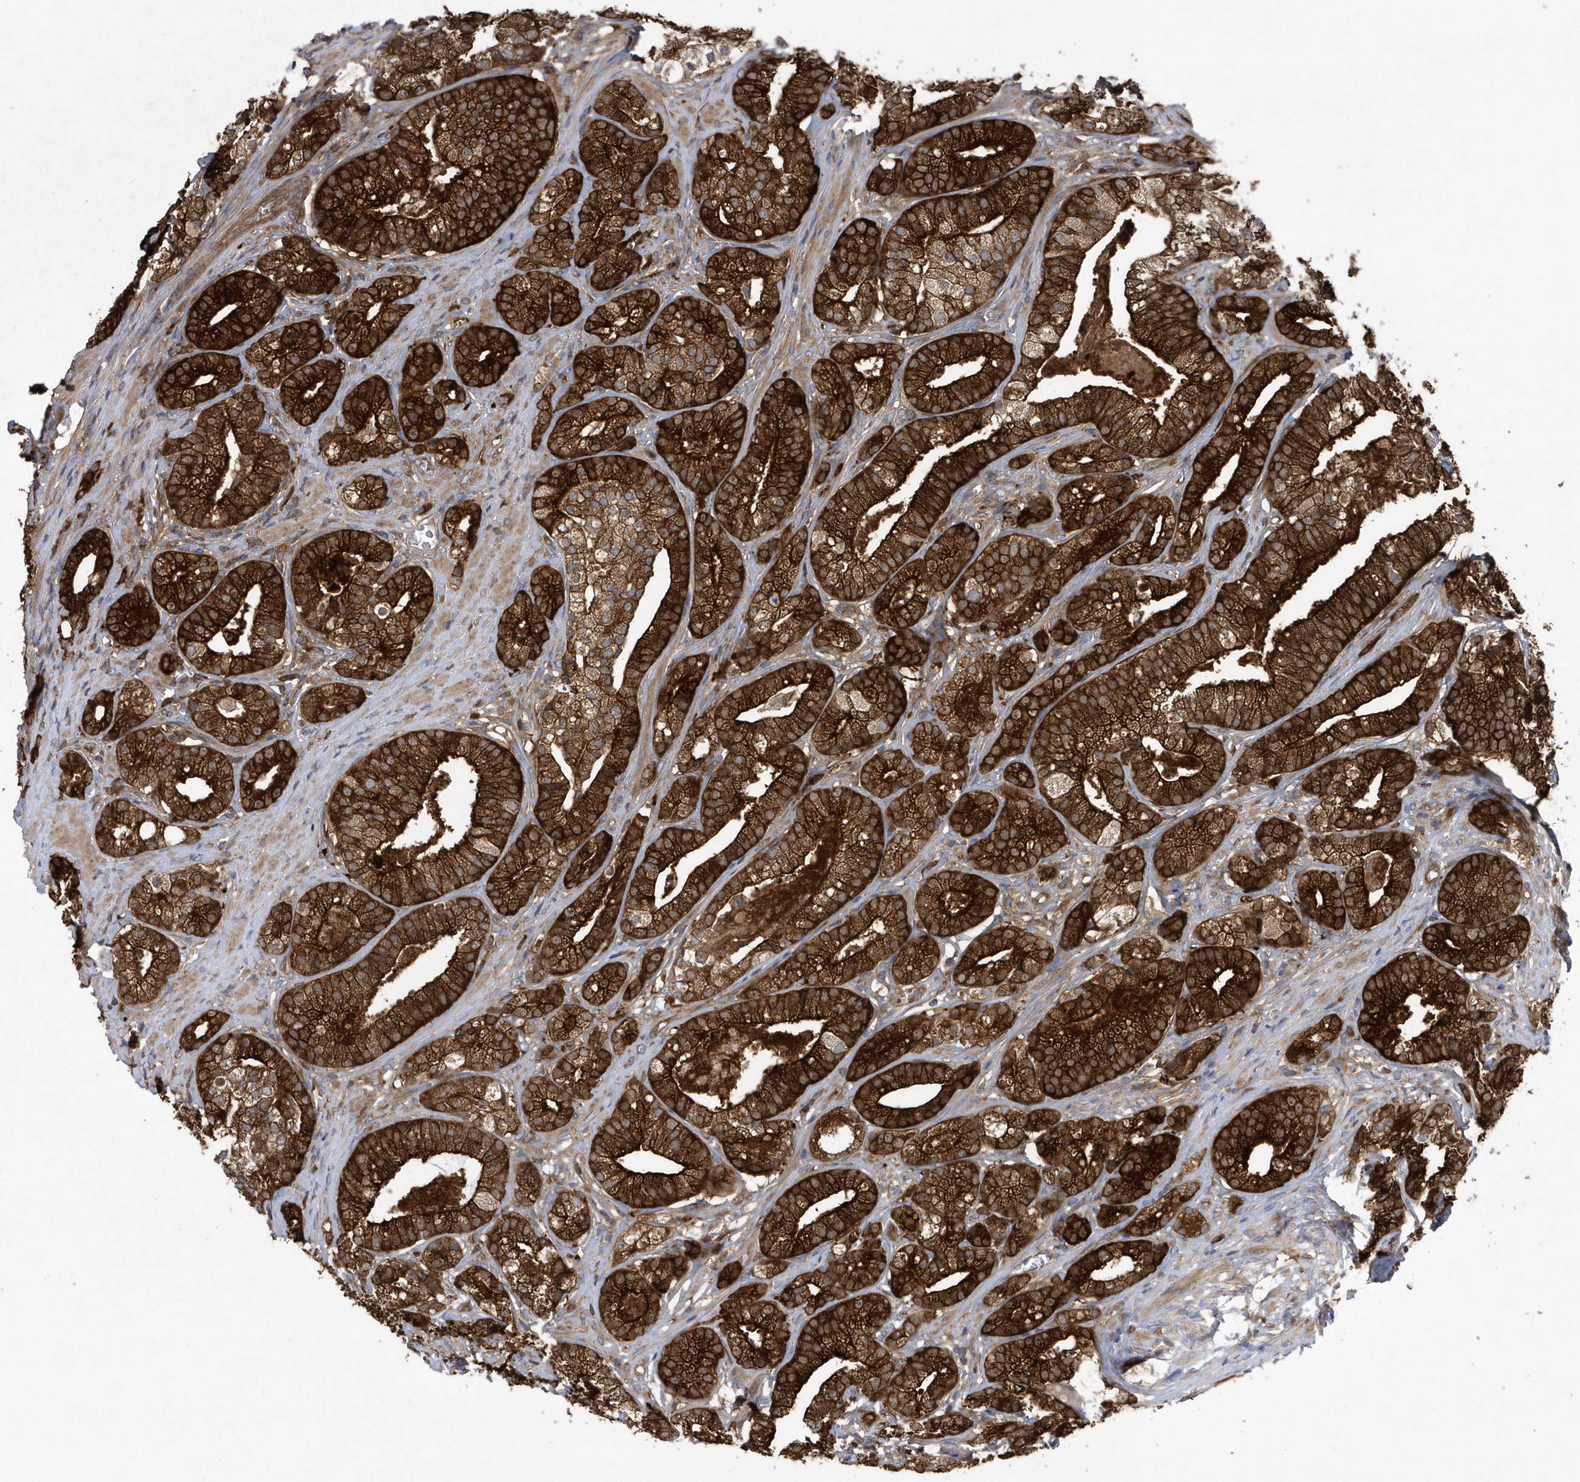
{"staining": {"intensity": "strong", "quantity": ">75%", "location": "cytoplasmic/membranous"}, "tissue": "prostate cancer", "cell_type": "Tumor cells", "image_type": "cancer", "snomed": [{"axis": "morphology", "description": "Adenocarcinoma, High grade"}, {"axis": "topography", "description": "Prostate"}], "caption": "A brown stain labels strong cytoplasmic/membranous positivity of a protein in human adenocarcinoma (high-grade) (prostate) tumor cells.", "gene": "PAICS", "patient": {"sex": "male", "age": 69}}